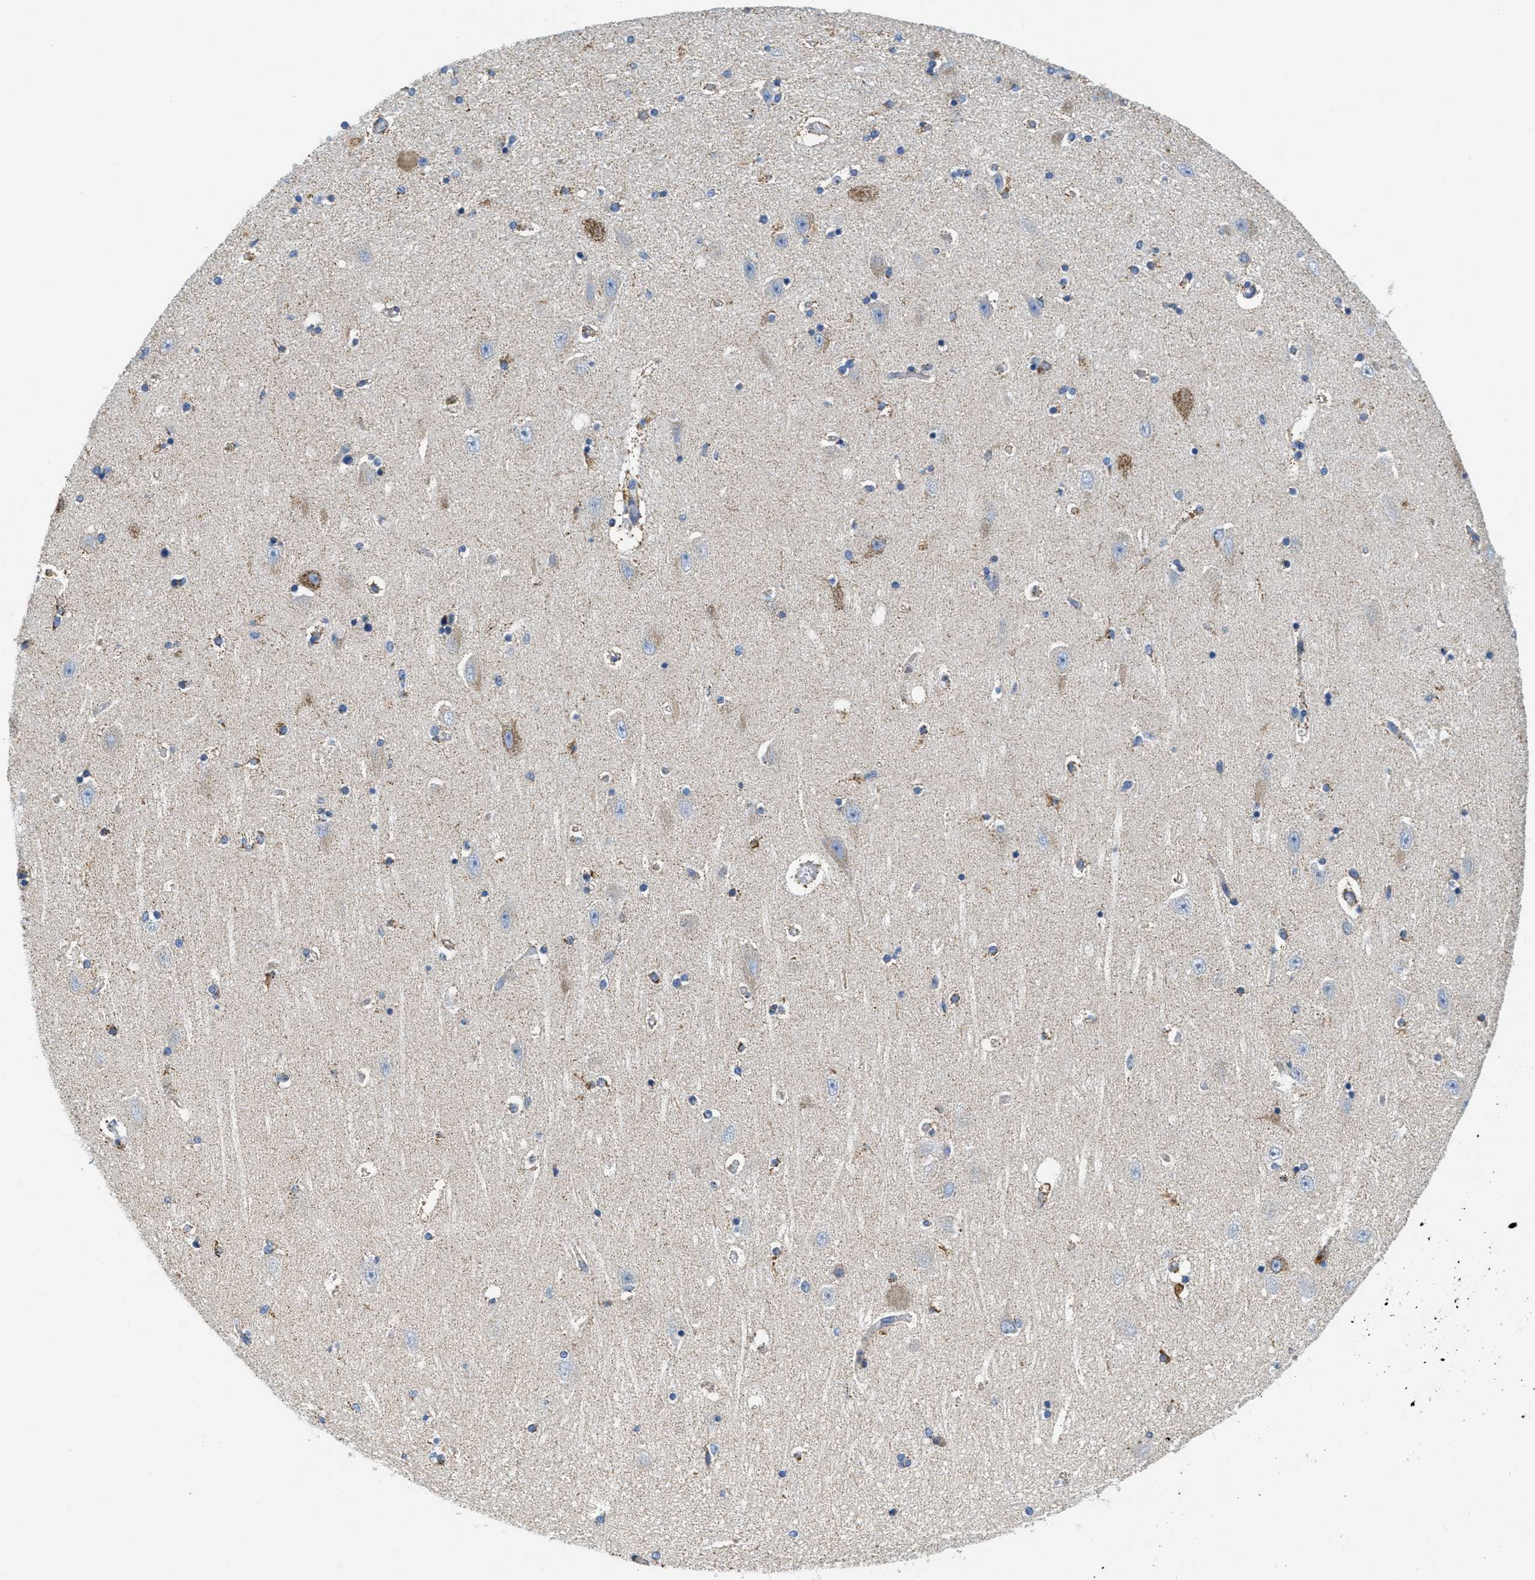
{"staining": {"intensity": "negative", "quantity": "none", "location": "none"}, "tissue": "hippocampus", "cell_type": "Glial cells", "image_type": "normal", "snomed": [{"axis": "morphology", "description": "Normal tissue, NOS"}, {"axis": "topography", "description": "Hippocampus"}], "caption": "Image shows no significant protein staining in glial cells of unremarkable hippocampus. The staining was performed using DAB to visualize the protein expression in brown, while the nuclei were stained in blue with hematoxylin (Magnification: 20x).", "gene": "KCNJ5", "patient": {"sex": "female", "age": 54}}